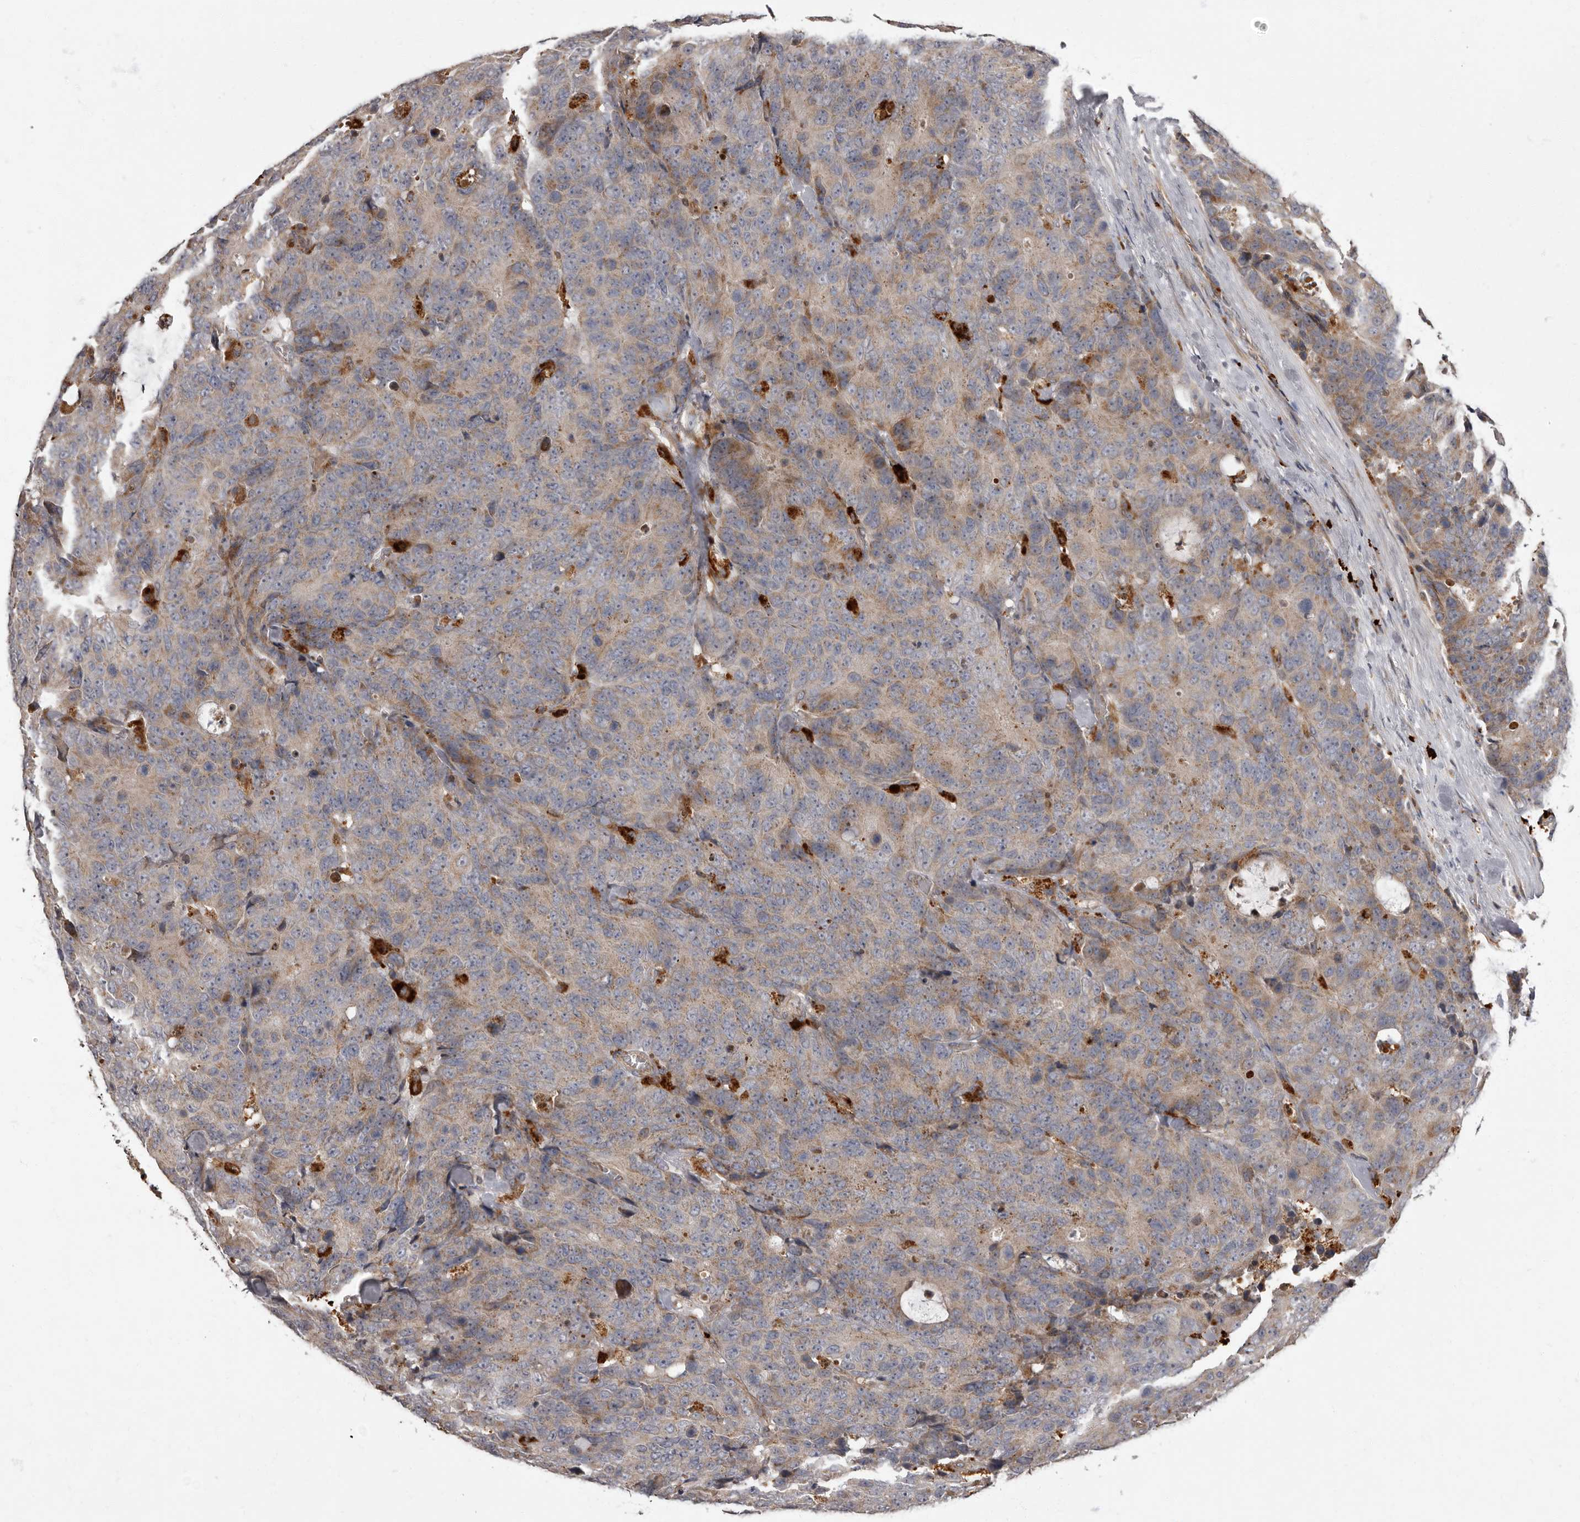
{"staining": {"intensity": "moderate", "quantity": "<25%", "location": "cytoplasmic/membranous"}, "tissue": "colorectal cancer", "cell_type": "Tumor cells", "image_type": "cancer", "snomed": [{"axis": "morphology", "description": "Adenocarcinoma, NOS"}, {"axis": "topography", "description": "Colon"}], "caption": "Immunohistochemistry of human colorectal cancer displays low levels of moderate cytoplasmic/membranous positivity in about <25% of tumor cells. (brown staining indicates protein expression, while blue staining denotes nuclei).", "gene": "ADCY2", "patient": {"sex": "female", "age": 86}}